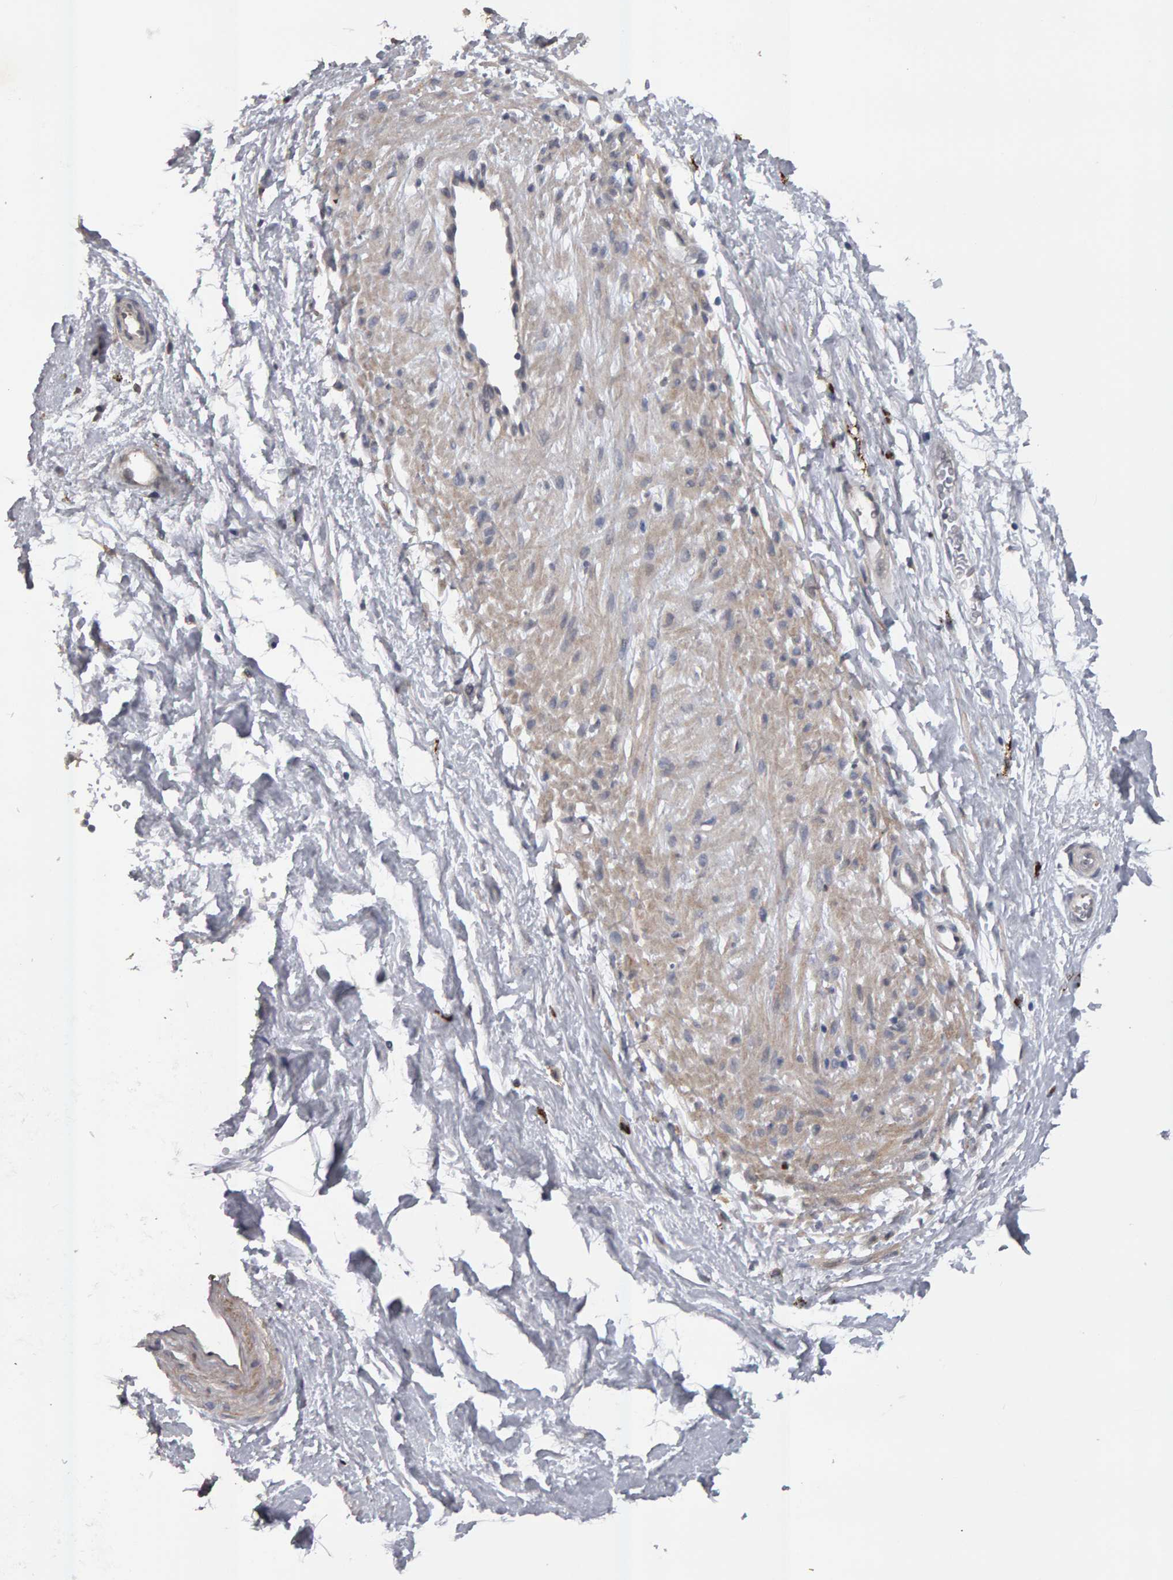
{"staining": {"intensity": "weak", "quantity": ">75%", "location": "cytoplasmic/membranous"}, "tissue": "nasopharynx", "cell_type": "Respiratory epithelial cells", "image_type": "normal", "snomed": [{"axis": "morphology", "description": "Normal tissue, NOS"}, {"axis": "morphology", "description": "Inflammation, NOS"}, {"axis": "topography", "description": "Nasopharynx"}], "caption": "A brown stain shows weak cytoplasmic/membranous positivity of a protein in respiratory epithelial cells of benign nasopharynx.", "gene": "IPO8", "patient": {"sex": "male", "age": 48}}